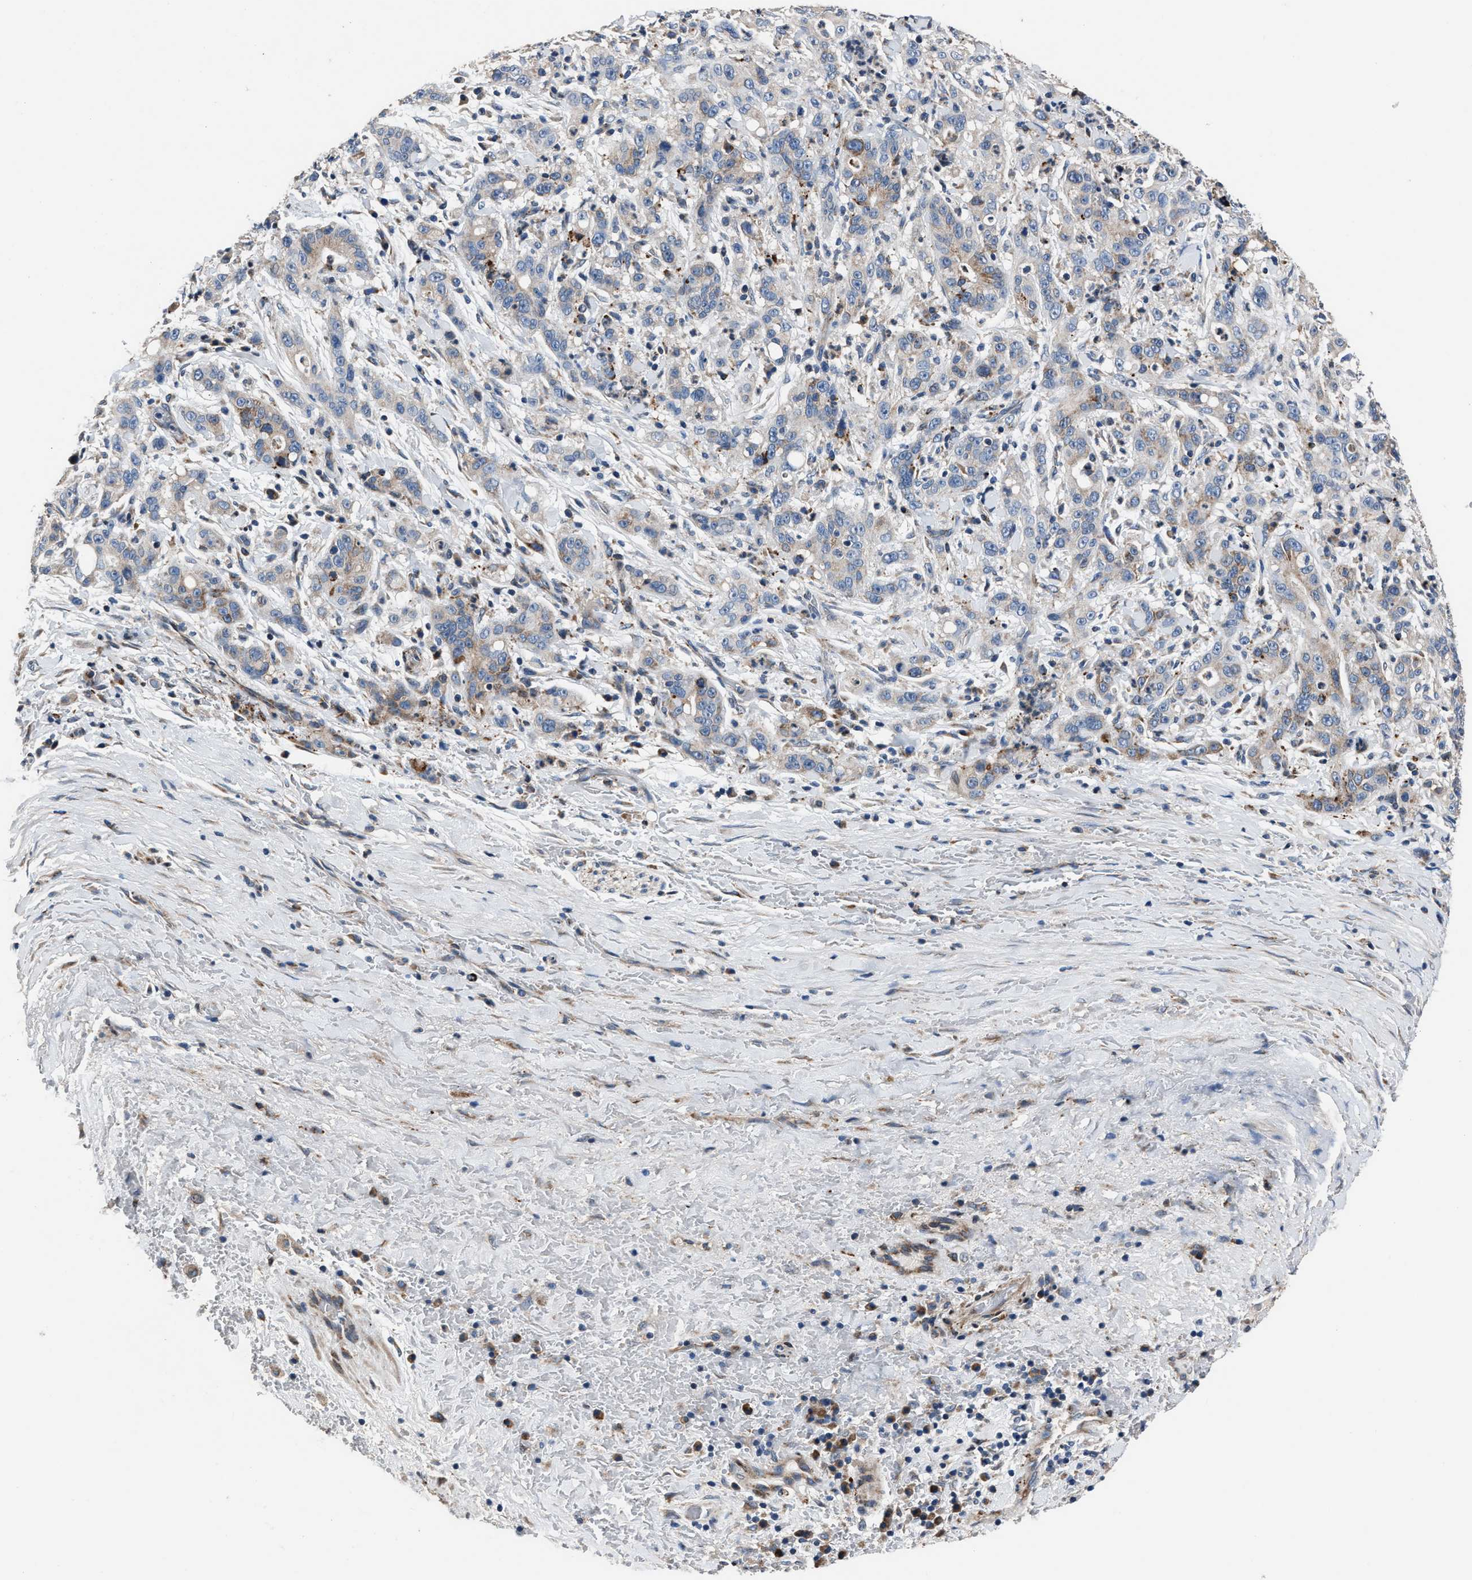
{"staining": {"intensity": "weak", "quantity": "<25%", "location": "cytoplasmic/membranous"}, "tissue": "liver cancer", "cell_type": "Tumor cells", "image_type": "cancer", "snomed": [{"axis": "morphology", "description": "Cholangiocarcinoma"}, {"axis": "topography", "description": "Liver"}], "caption": "An immunohistochemistry (IHC) micrograph of liver cancer is shown. There is no staining in tumor cells of liver cancer. (DAB immunohistochemistry (IHC) visualized using brightfield microscopy, high magnification).", "gene": "DNAJC24", "patient": {"sex": "female", "age": 38}}